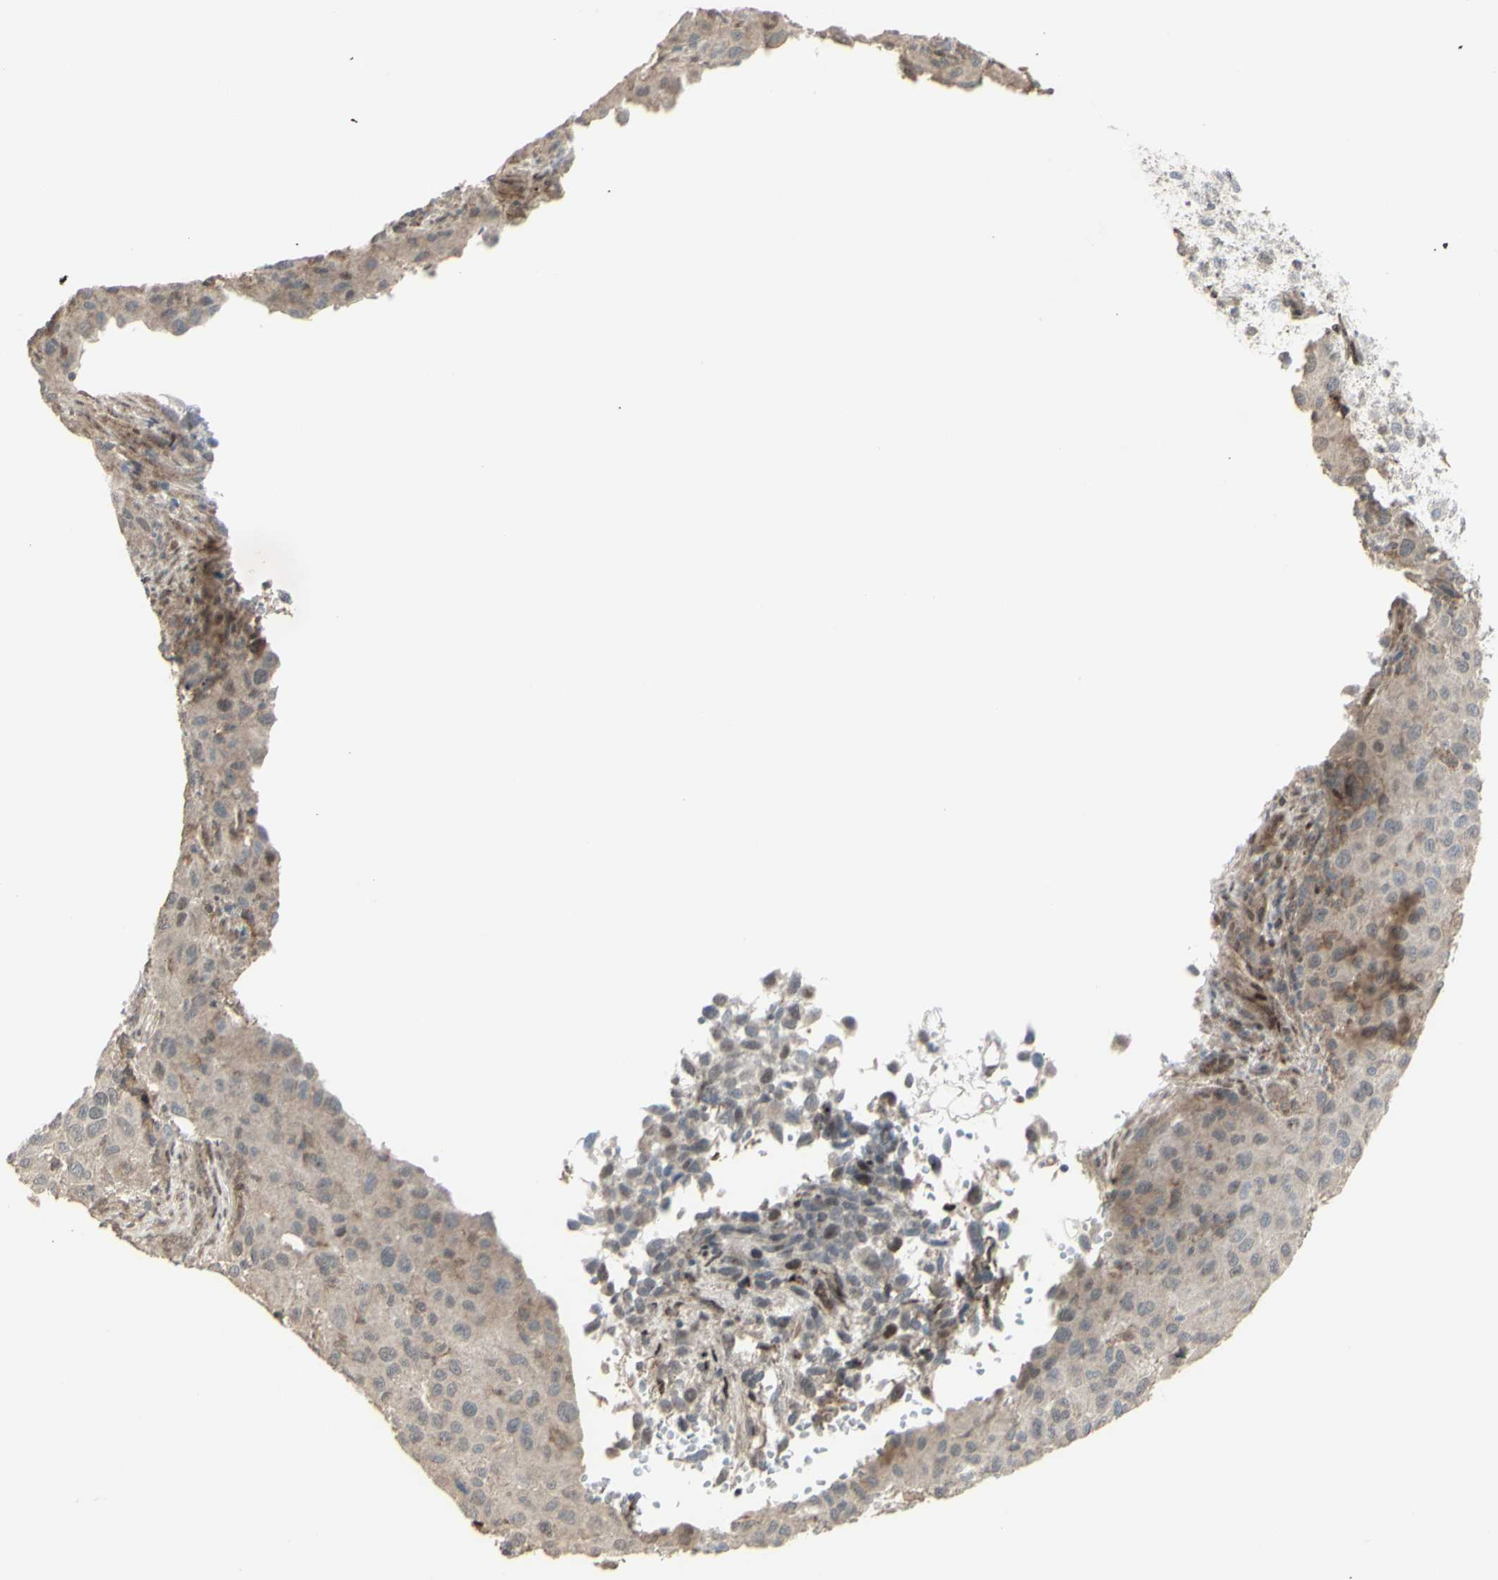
{"staining": {"intensity": "weak", "quantity": "25%-75%", "location": "cytoplasmic/membranous"}, "tissue": "melanoma", "cell_type": "Tumor cells", "image_type": "cancer", "snomed": [{"axis": "morphology", "description": "Malignant melanoma, Metastatic site"}, {"axis": "topography", "description": "Lymph node"}], "caption": "Immunohistochemistry (IHC) of human melanoma reveals low levels of weak cytoplasmic/membranous staining in approximately 25%-75% of tumor cells.", "gene": "CD33", "patient": {"sex": "male", "age": 61}}